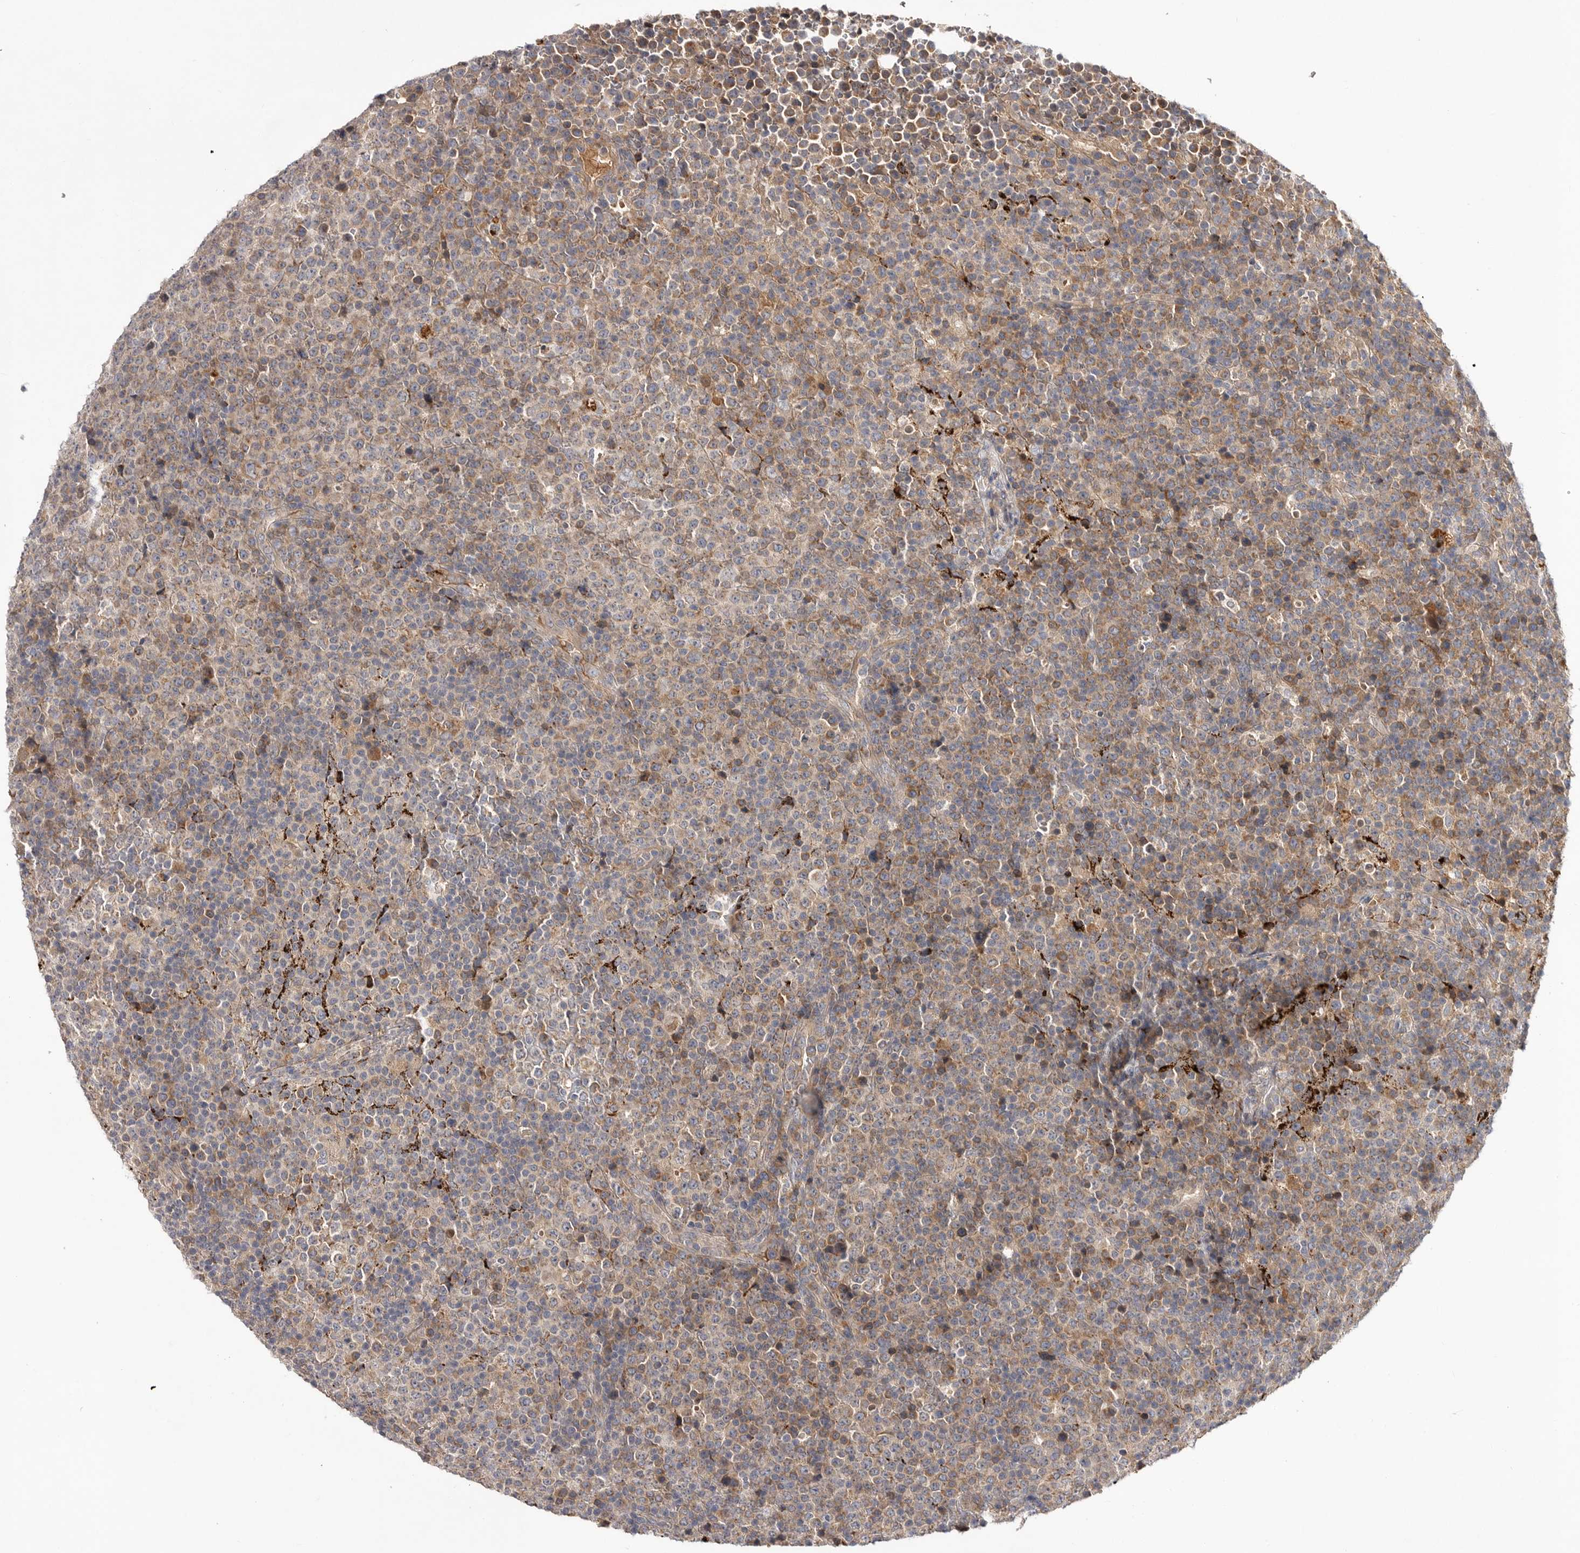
{"staining": {"intensity": "moderate", "quantity": "25%-75%", "location": "cytoplasmic/membranous"}, "tissue": "lymphoma", "cell_type": "Tumor cells", "image_type": "cancer", "snomed": [{"axis": "morphology", "description": "Malignant lymphoma, non-Hodgkin's type, High grade"}, {"axis": "topography", "description": "Lymph node"}], "caption": "Protein staining reveals moderate cytoplasmic/membranous expression in approximately 25%-75% of tumor cells in lymphoma.", "gene": "DHDDS", "patient": {"sex": "male", "age": 13}}